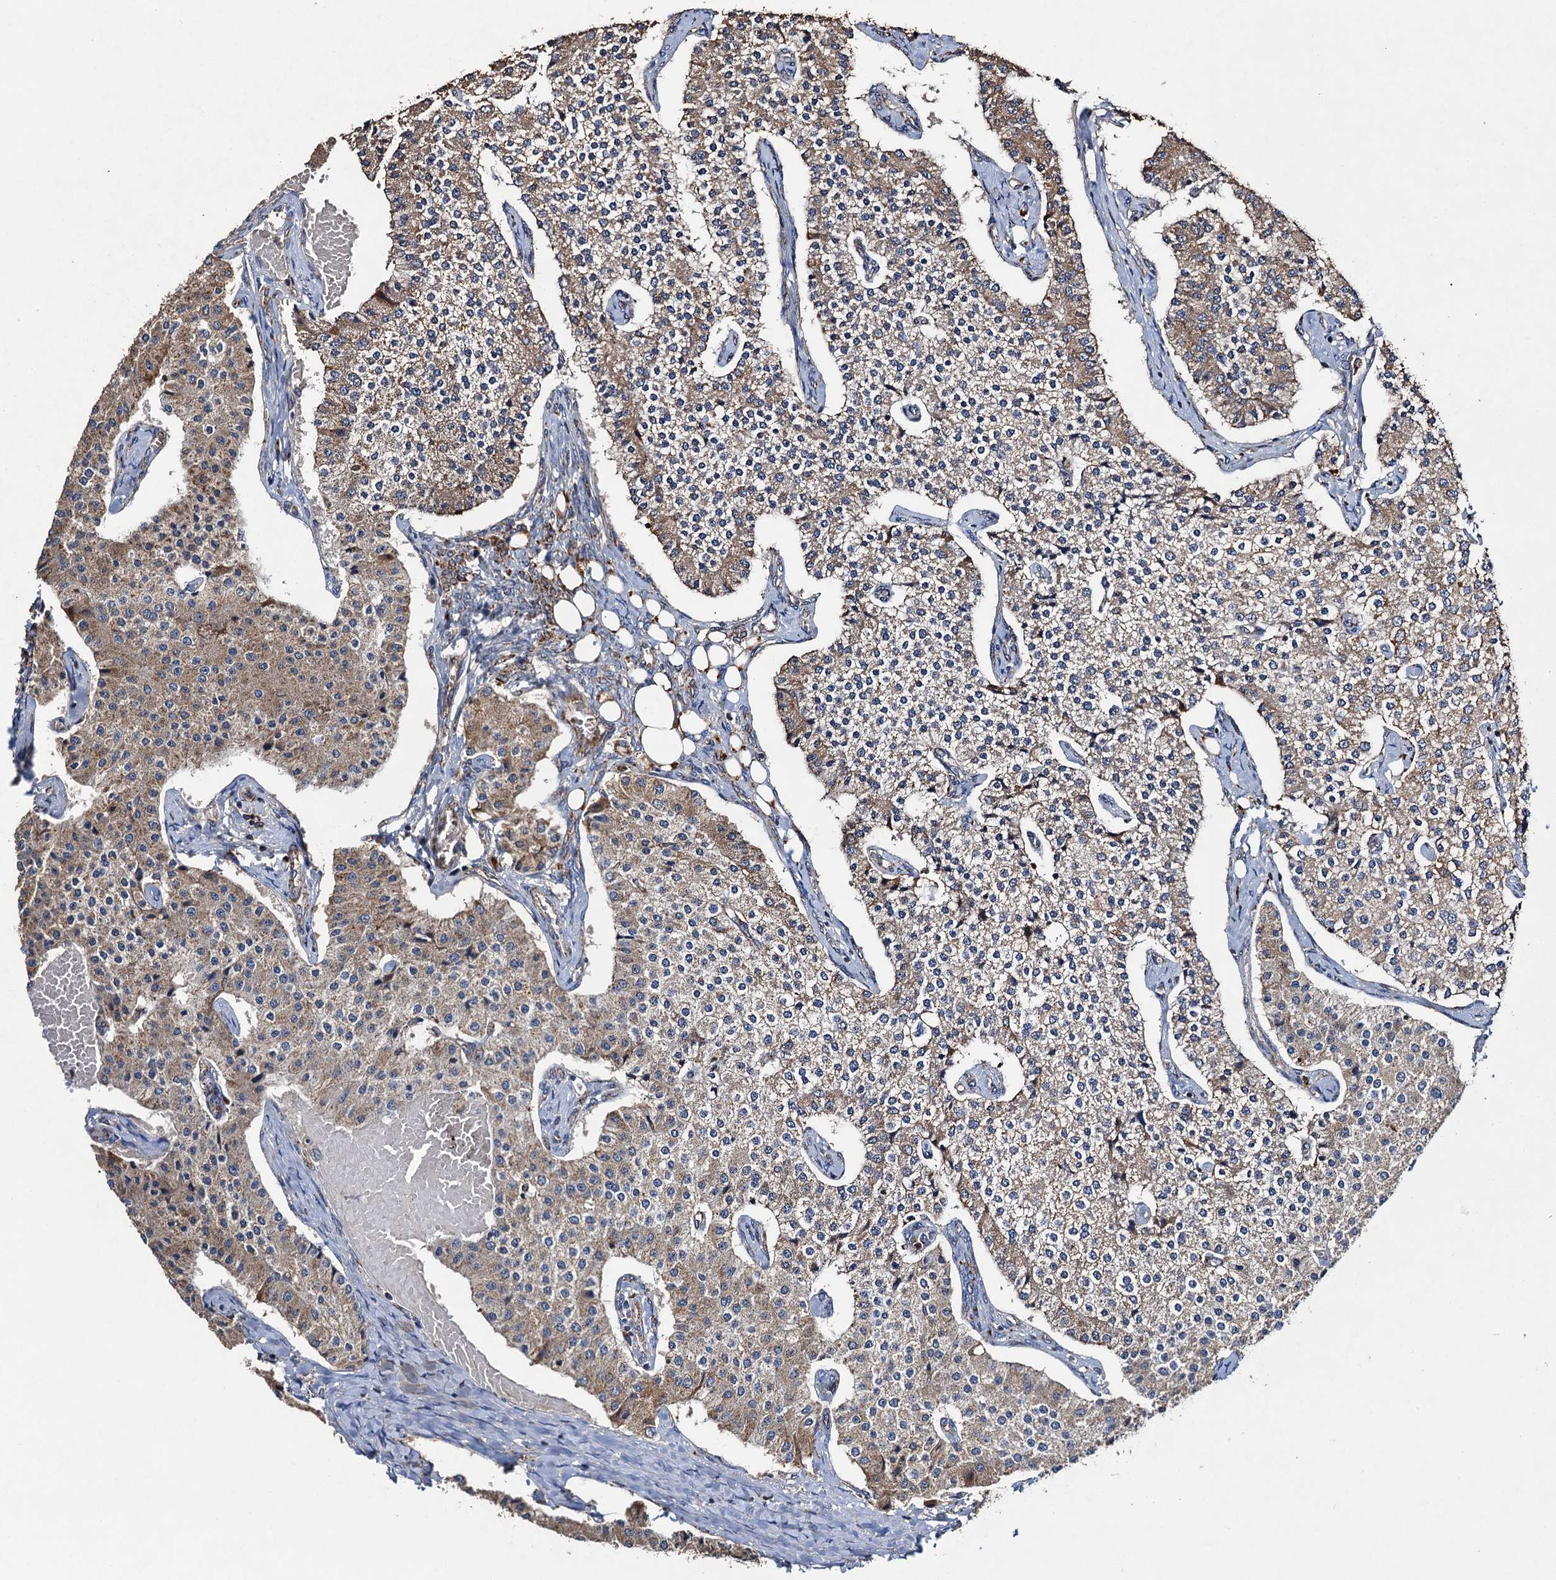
{"staining": {"intensity": "weak", "quantity": "25%-75%", "location": "cytoplasmic/membranous"}, "tissue": "carcinoid", "cell_type": "Tumor cells", "image_type": "cancer", "snomed": [{"axis": "morphology", "description": "Carcinoid, malignant, NOS"}, {"axis": "topography", "description": "Colon"}], "caption": "About 25%-75% of tumor cells in carcinoid reveal weak cytoplasmic/membranous protein expression as visualized by brown immunohistochemical staining.", "gene": "NDUFA13", "patient": {"sex": "female", "age": 52}}